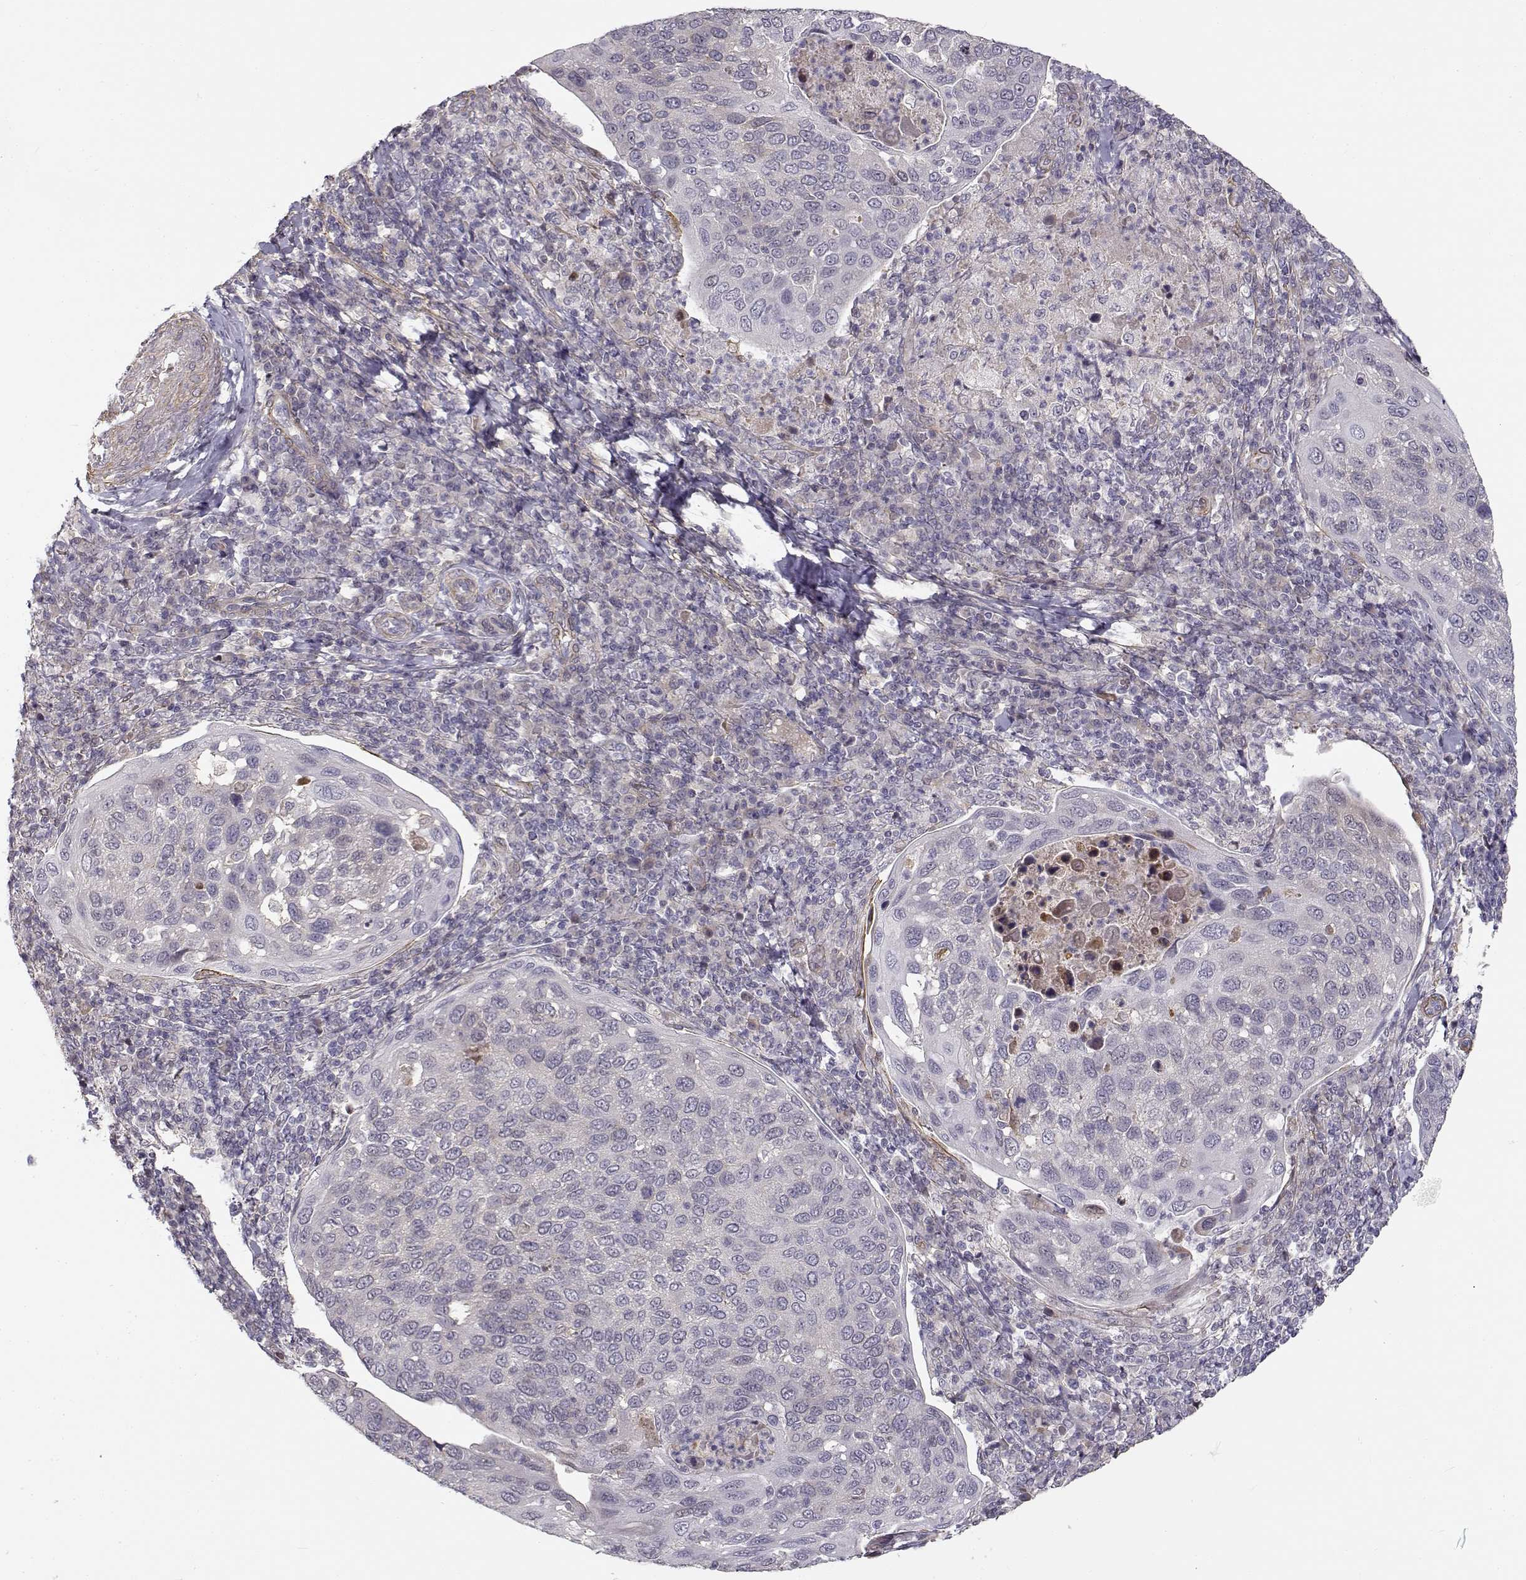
{"staining": {"intensity": "negative", "quantity": "none", "location": "none"}, "tissue": "cervical cancer", "cell_type": "Tumor cells", "image_type": "cancer", "snomed": [{"axis": "morphology", "description": "Squamous cell carcinoma, NOS"}, {"axis": "topography", "description": "Cervix"}], "caption": "Tumor cells show no significant staining in squamous cell carcinoma (cervical).", "gene": "RGS9BP", "patient": {"sex": "female", "age": 54}}